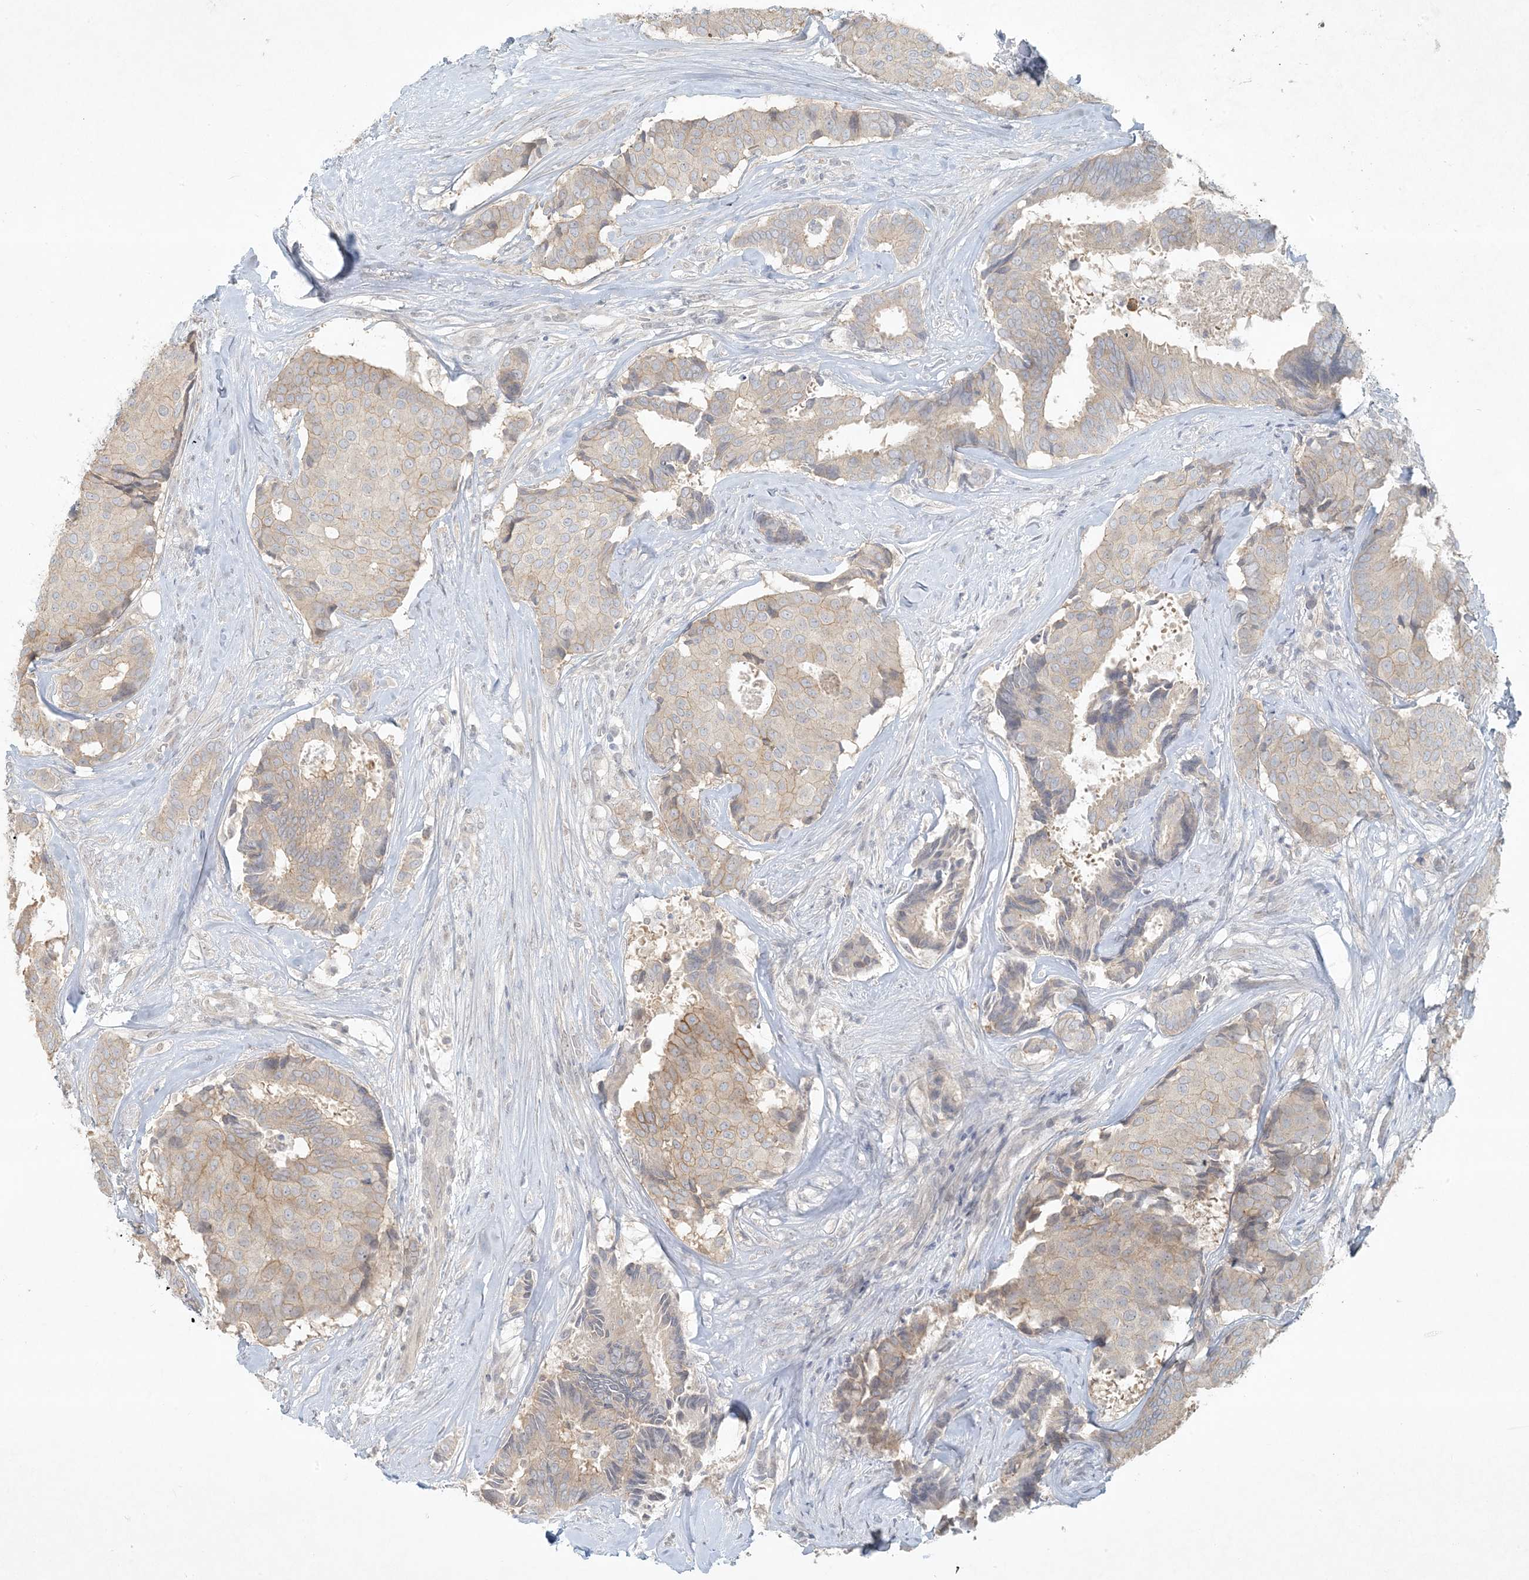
{"staining": {"intensity": "moderate", "quantity": "<25%", "location": "cytoplasmic/membranous"}, "tissue": "breast cancer", "cell_type": "Tumor cells", "image_type": "cancer", "snomed": [{"axis": "morphology", "description": "Duct carcinoma"}, {"axis": "topography", "description": "Breast"}], "caption": "The immunohistochemical stain labels moderate cytoplasmic/membranous expression in tumor cells of breast cancer (infiltrating ductal carcinoma) tissue. Using DAB (brown) and hematoxylin (blue) stains, captured at high magnification using brightfield microscopy.", "gene": "BCORL1", "patient": {"sex": "female", "age": 75}}